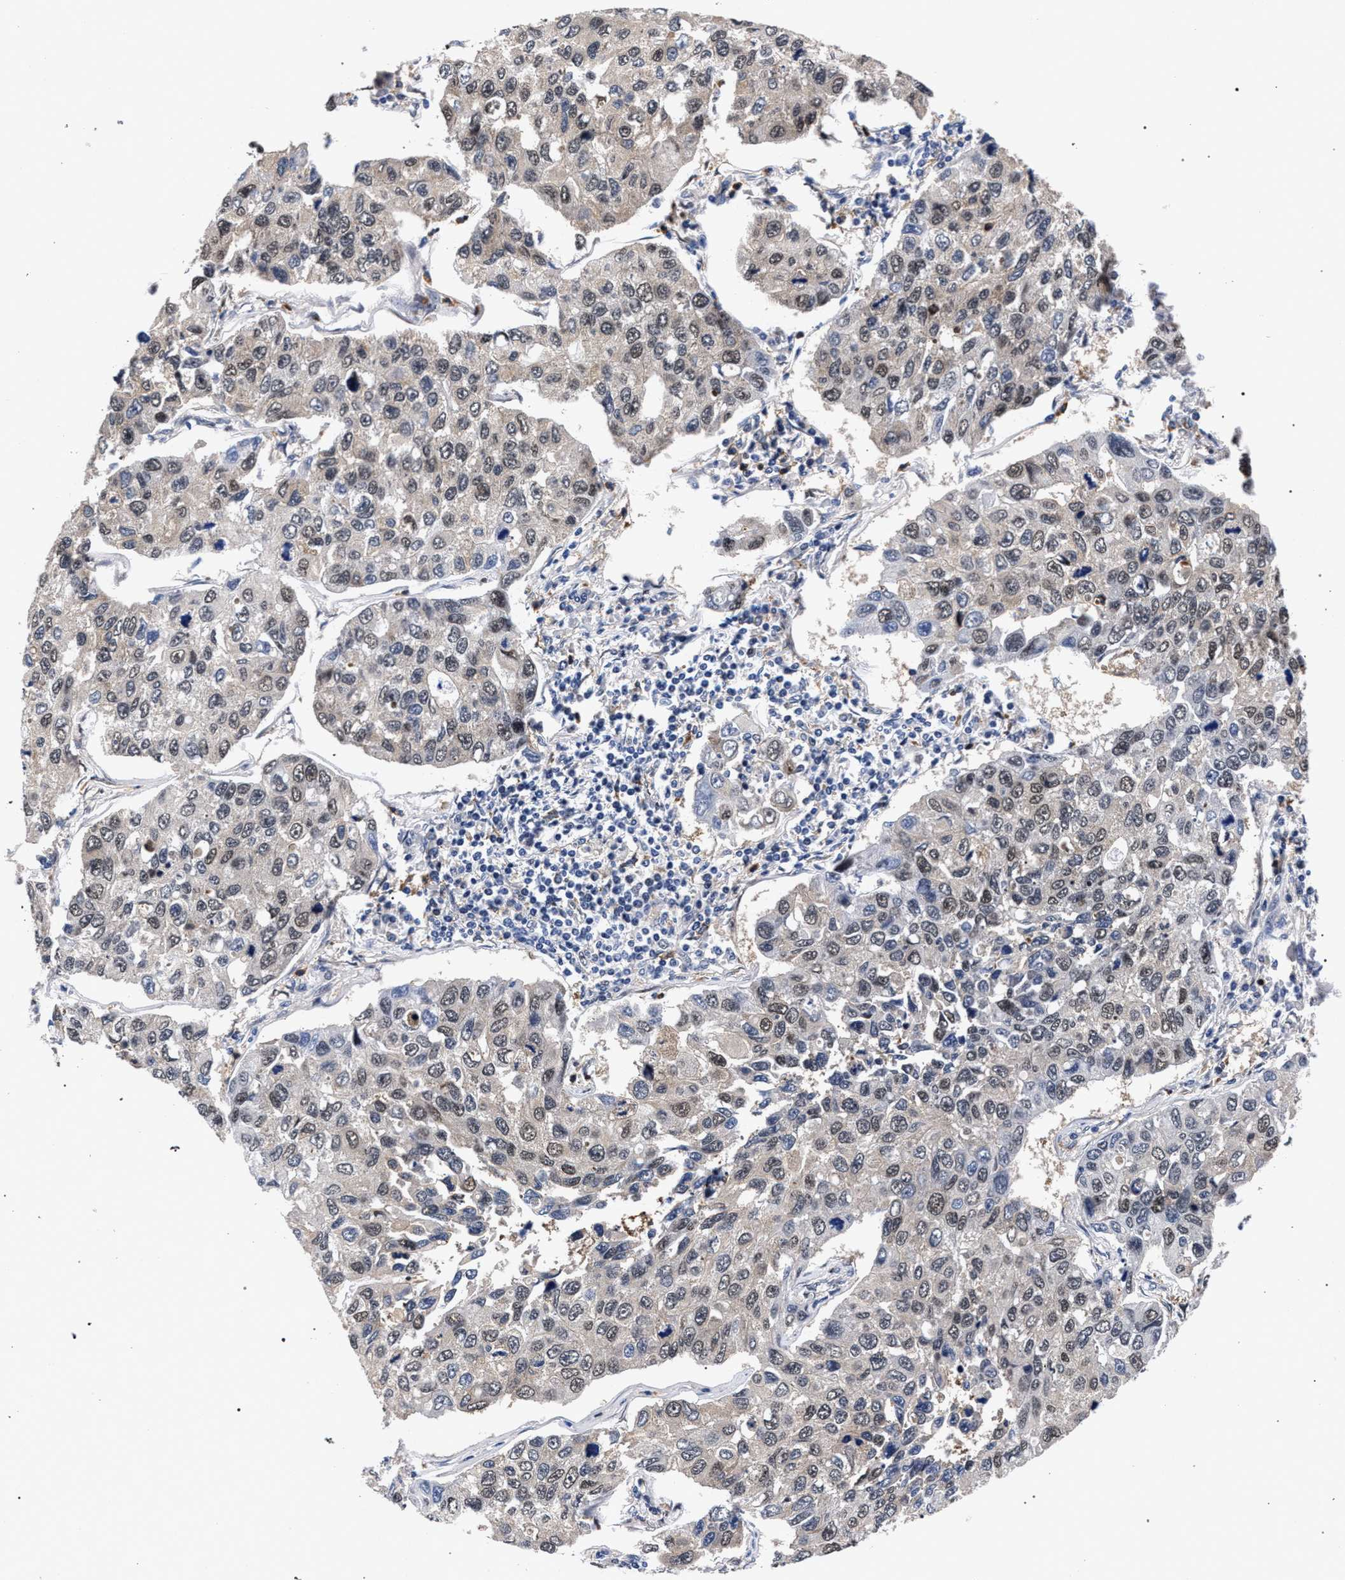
{"staining": {"intensity": "weak", "quantity": "25%-75%", "location": "nuclear"}, "tissue": "lung cancer", "cell_type": "Tumor cells", "image_type": "cancer", "snomed": [{"axis": "morphology", "description": "Adenocarcinoma, NOS"}, {"axis": "topography", "description": "Lung"}], "caption": "High-magnification brightfield microscopy of lung cancer stained with DAB (3,3'-diaminobenzidine) (brown) and counterstained with hematoxylin (blue). tumor cells exhibit weak nuclear staining is identified in about25%-75% of cells.", "gene": "ZNF462", "patient": {"sex": "male", "age": 64}}